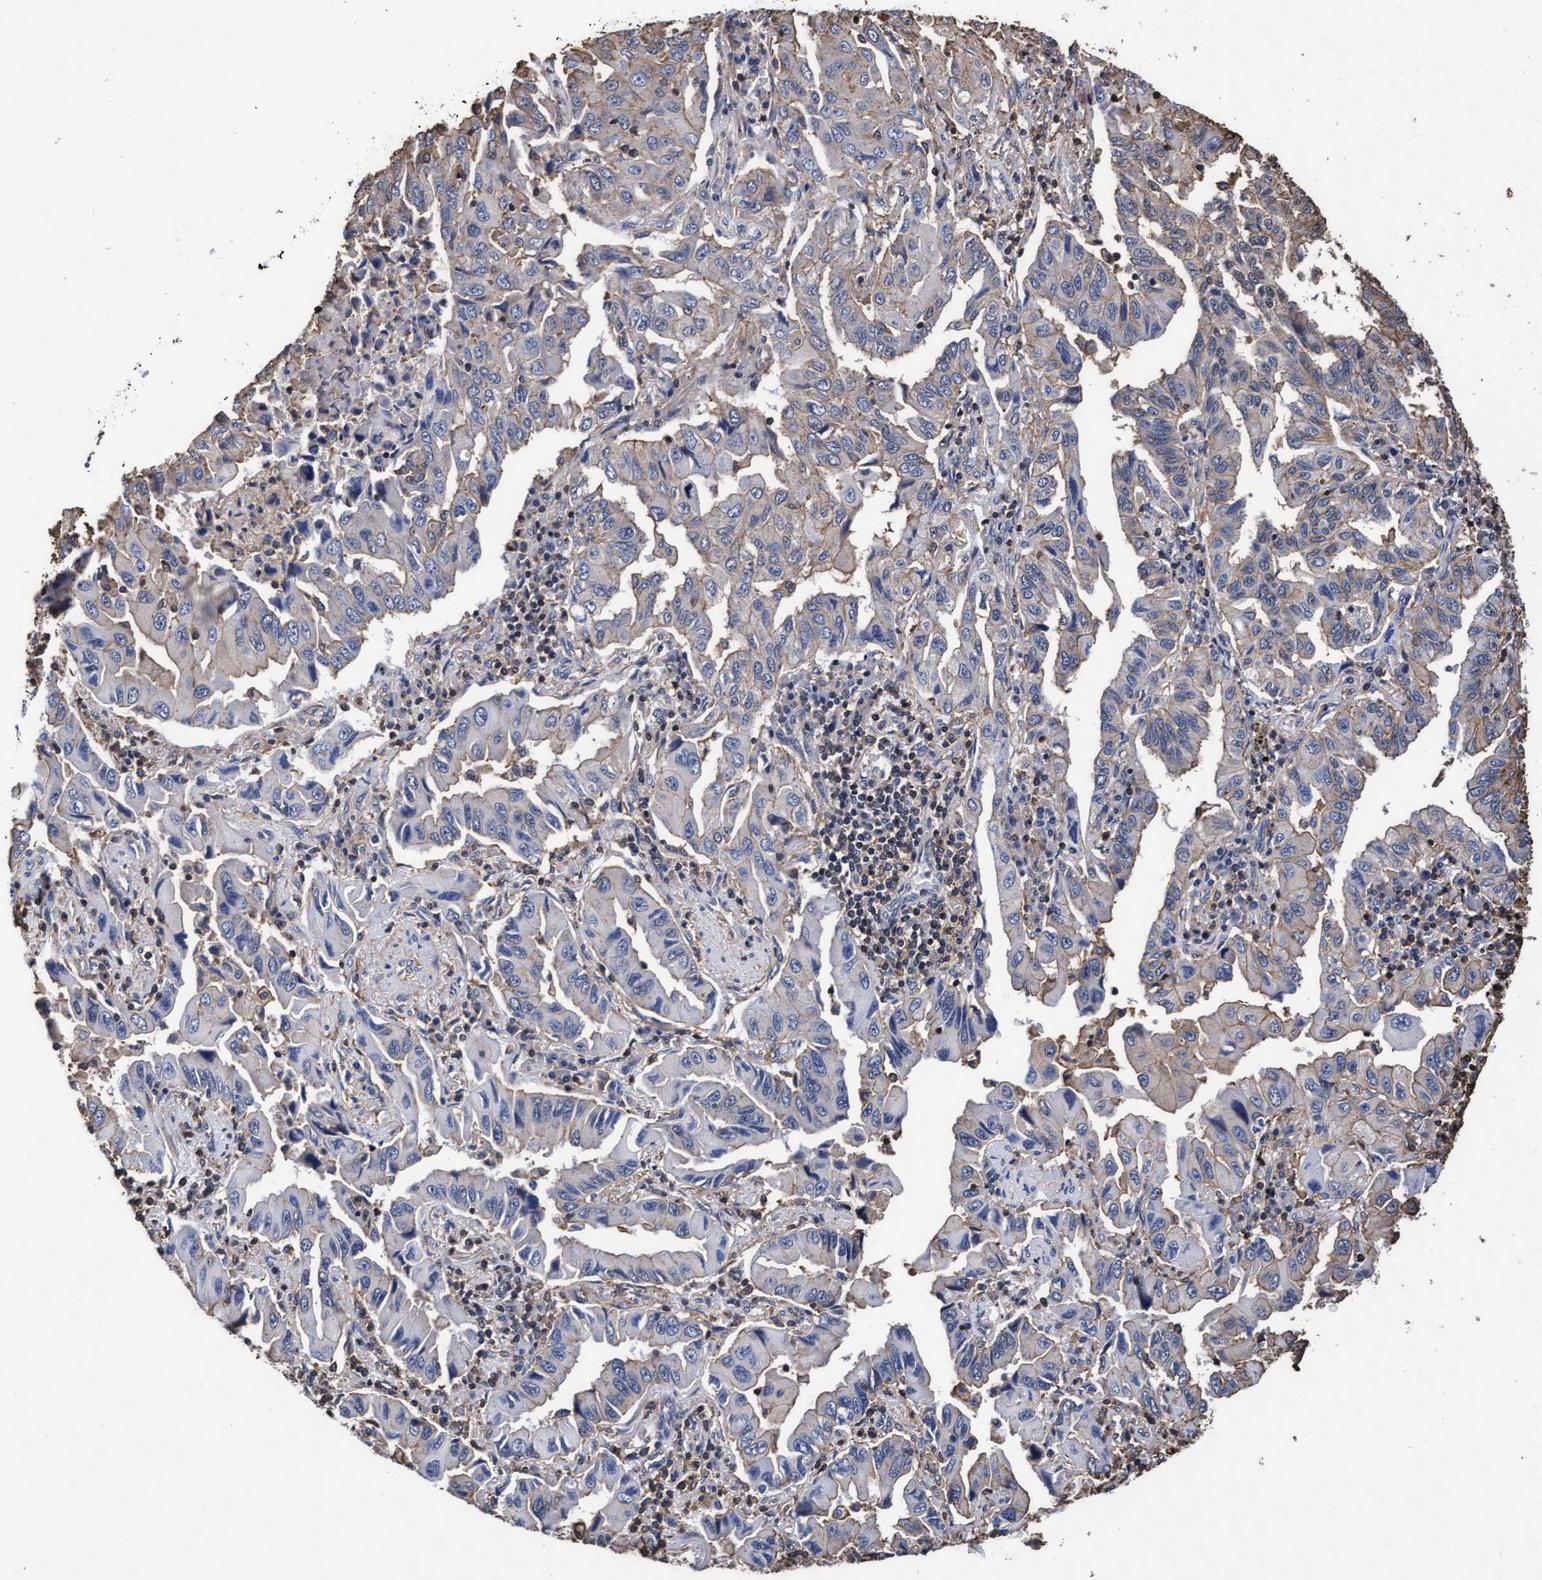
{"staining": {"intensity": "weak", "quantity": "<25%", "location": "cytoplasmic/membranous"}, "tissue": "lung cancer", "cell_type": "Tumor cells", "image_type": "cancer", "snomed": [{"axis": "morphology", "description": "Adenocarcinoma, NOS"}, {"axis": "topography", "description": "Lung"}], "caption": "There is no significant staining in tumor cells of lung adenocarcinoma.", "gene": "GRHPR", "patient": {"sex": "female", "age": 65}}